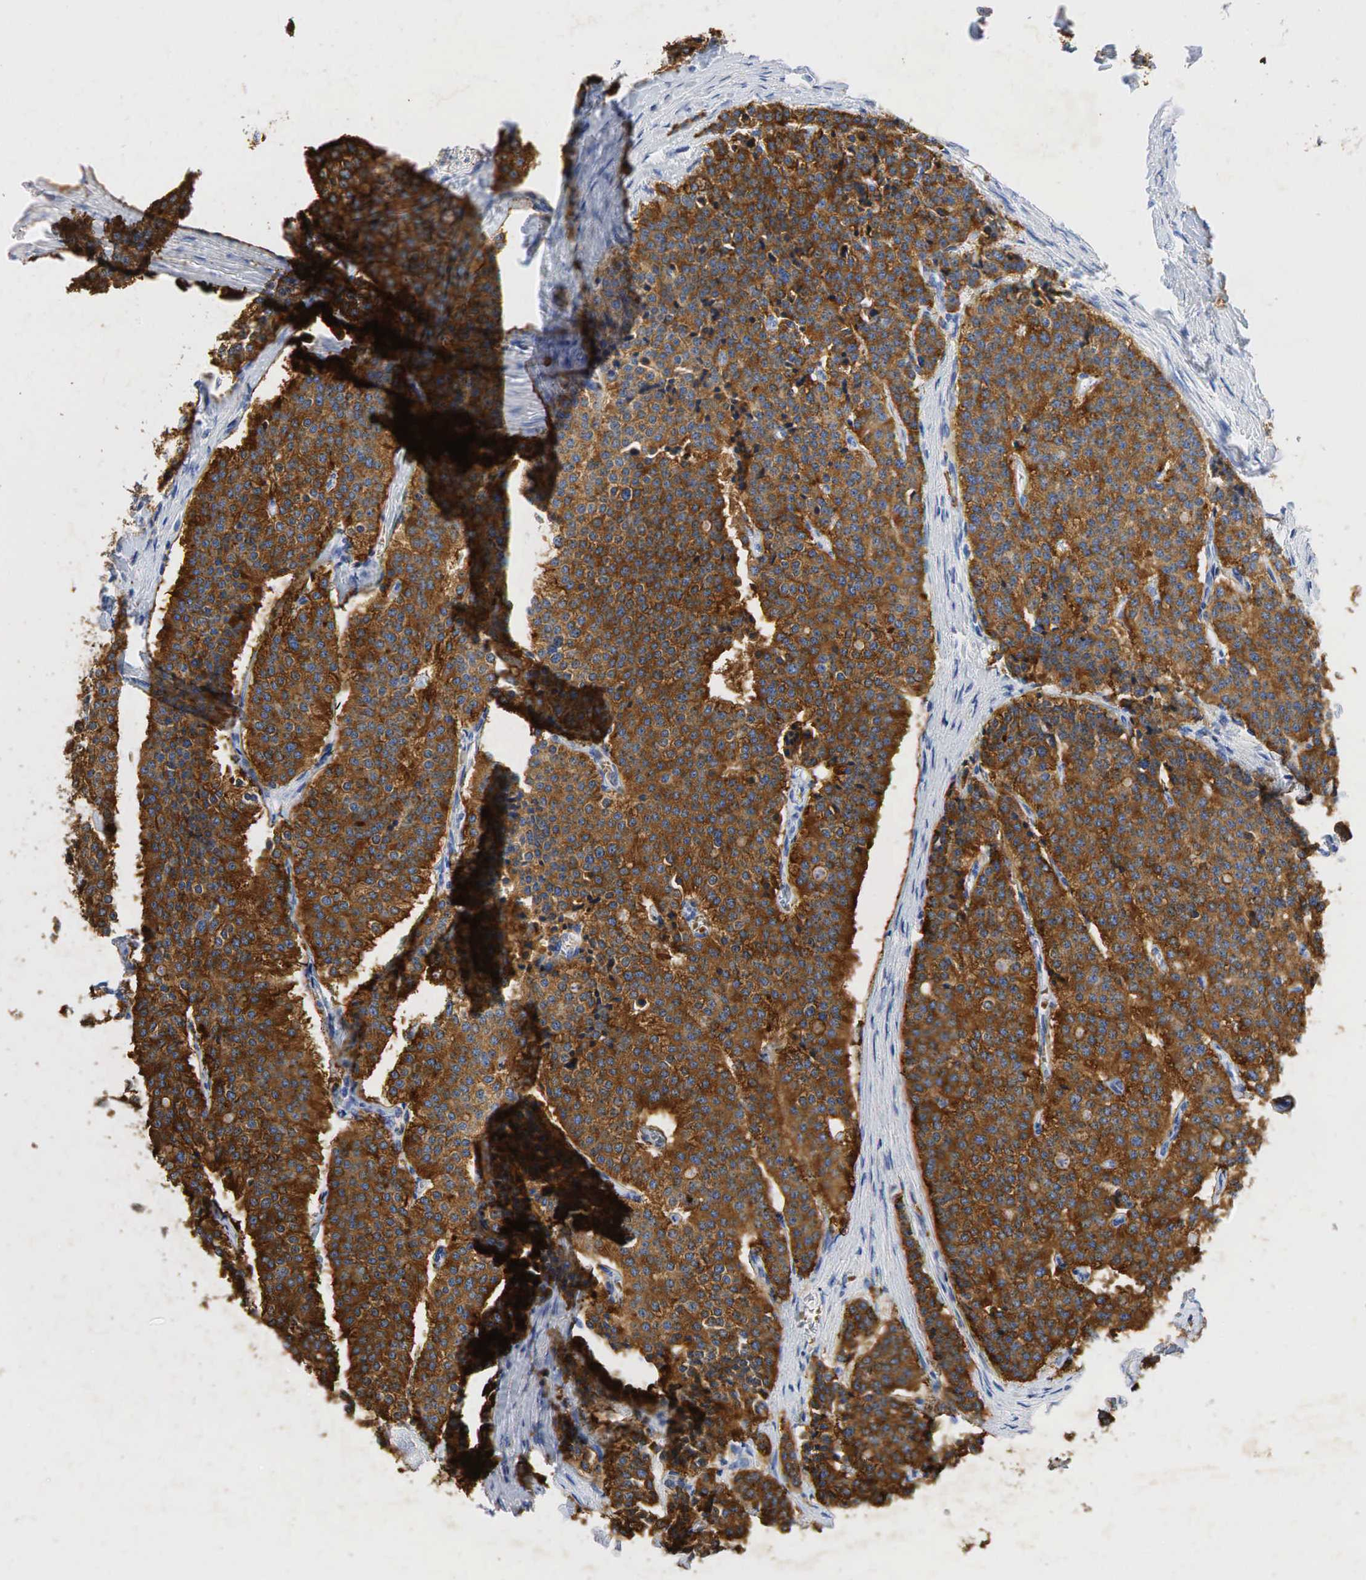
{"staining": {"intensity": "strong", "quantity": ">75%", "location": "cytoplasmic/membranous"}, "tissue": "carcinoid", "cell_type": "Tumor cells", "image_type": "cancer", "snomed": [{"axis": "morphology", "description": "Carcinoid, malignant, NOS"}, {"axis": "topography", "description": "Small intestine"}], "caption": "About >75% of tumor cells in carcinoid exhibit strong cytoplasmic/membranous protein expression as visualized by brown immunohistochemical staining.", "gene": "SYP", "patient": {"sex": "male", "age": 63}}